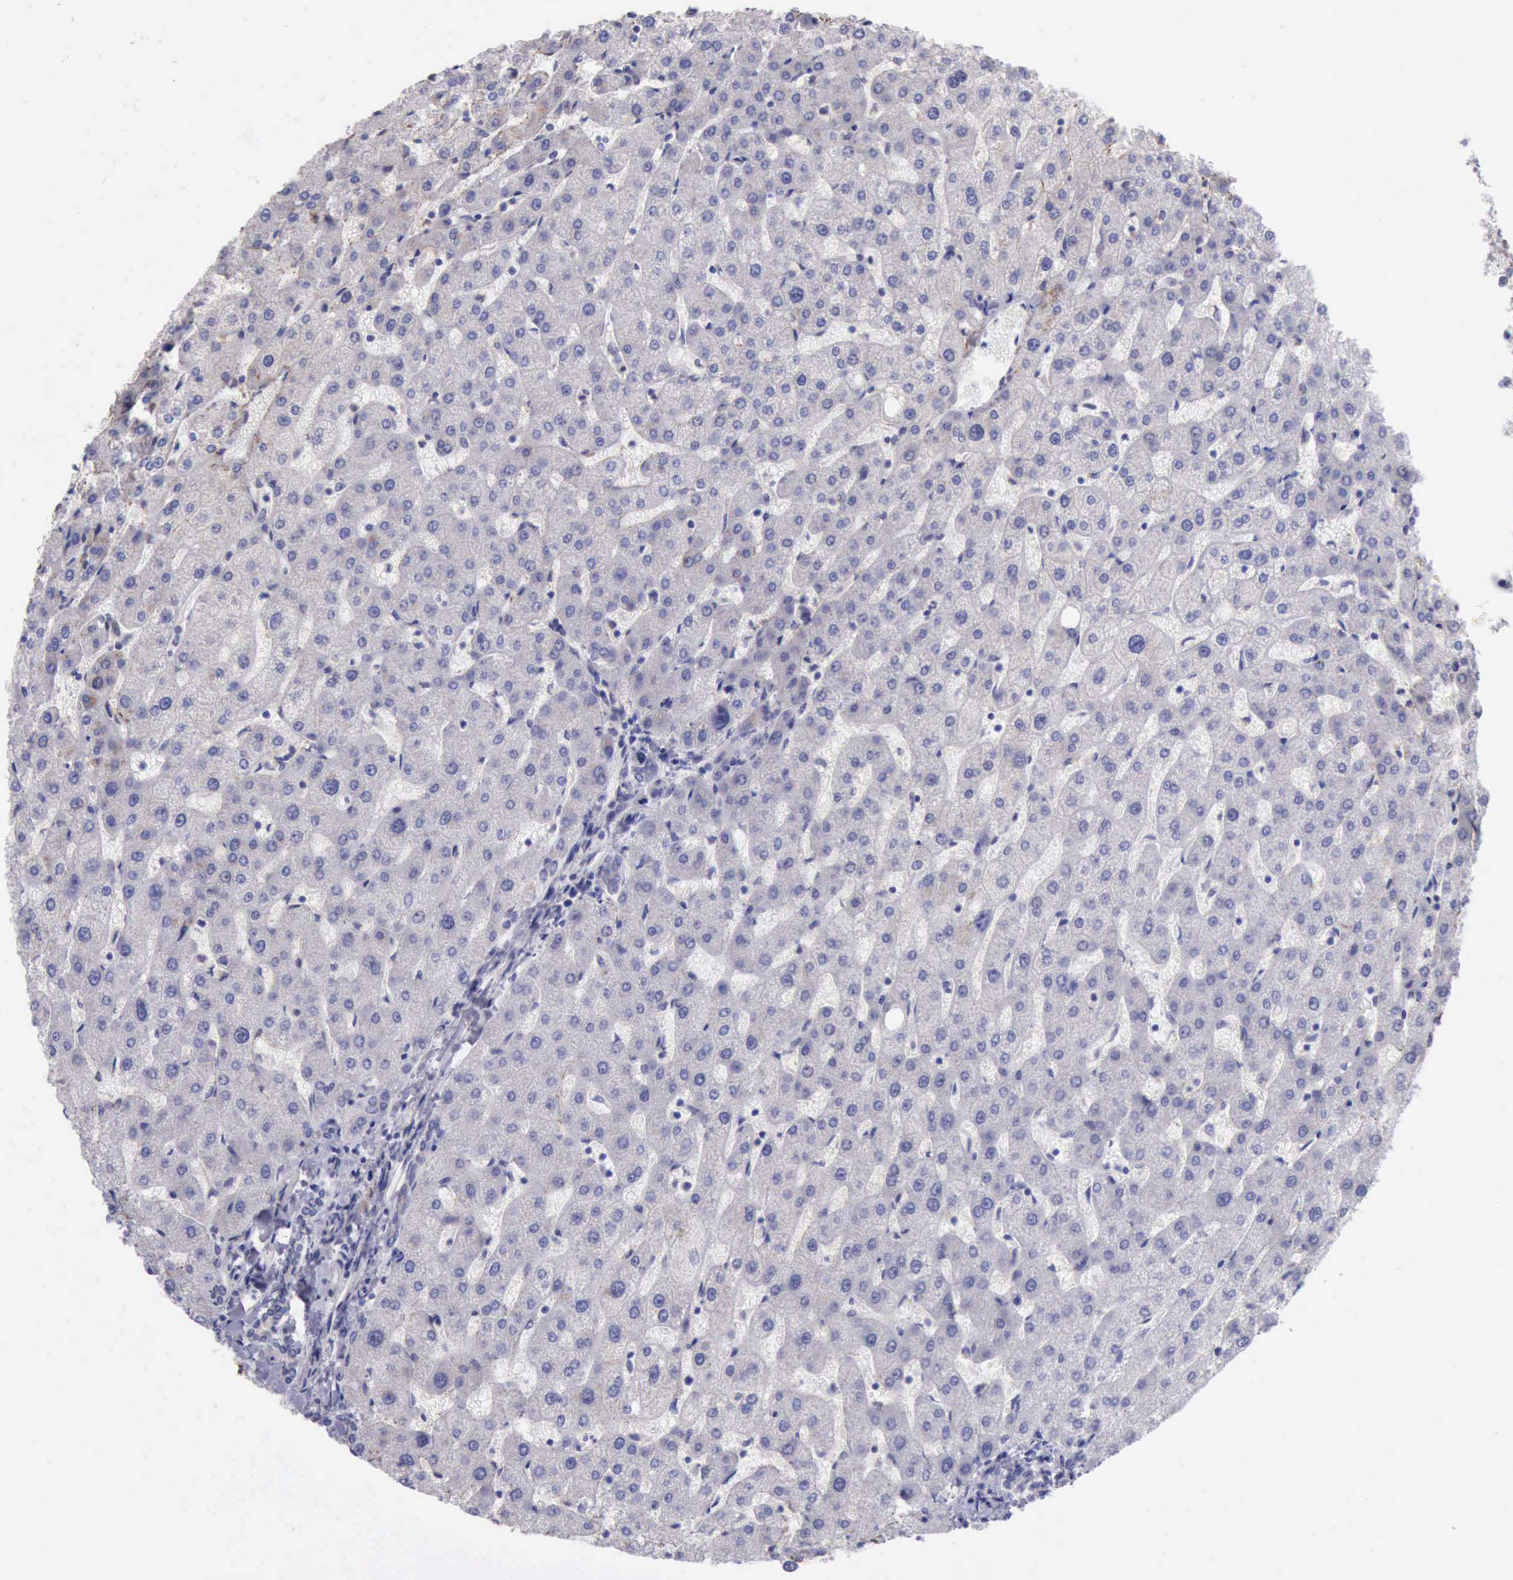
{"staining": {"intensity": "weak", "quantity": "<25%", "location": "cytoplasmic/membranous"}, "tissue": "liver", "cell_type": "Cholangiocytes", "image_type": "normal", "snomed": [{"axis": "morphology", "description": "Normal tissue, NOS"}, {"axis": "topography", "description": "Liver"}], "caption": "DAB immunohistochemical staining of benign human liver reveals no significant staining in cholangiocytes. Nuclei are stained in blue.", "gene": "DNAJB7", "patient": {"sex": "male", "age": 67}}